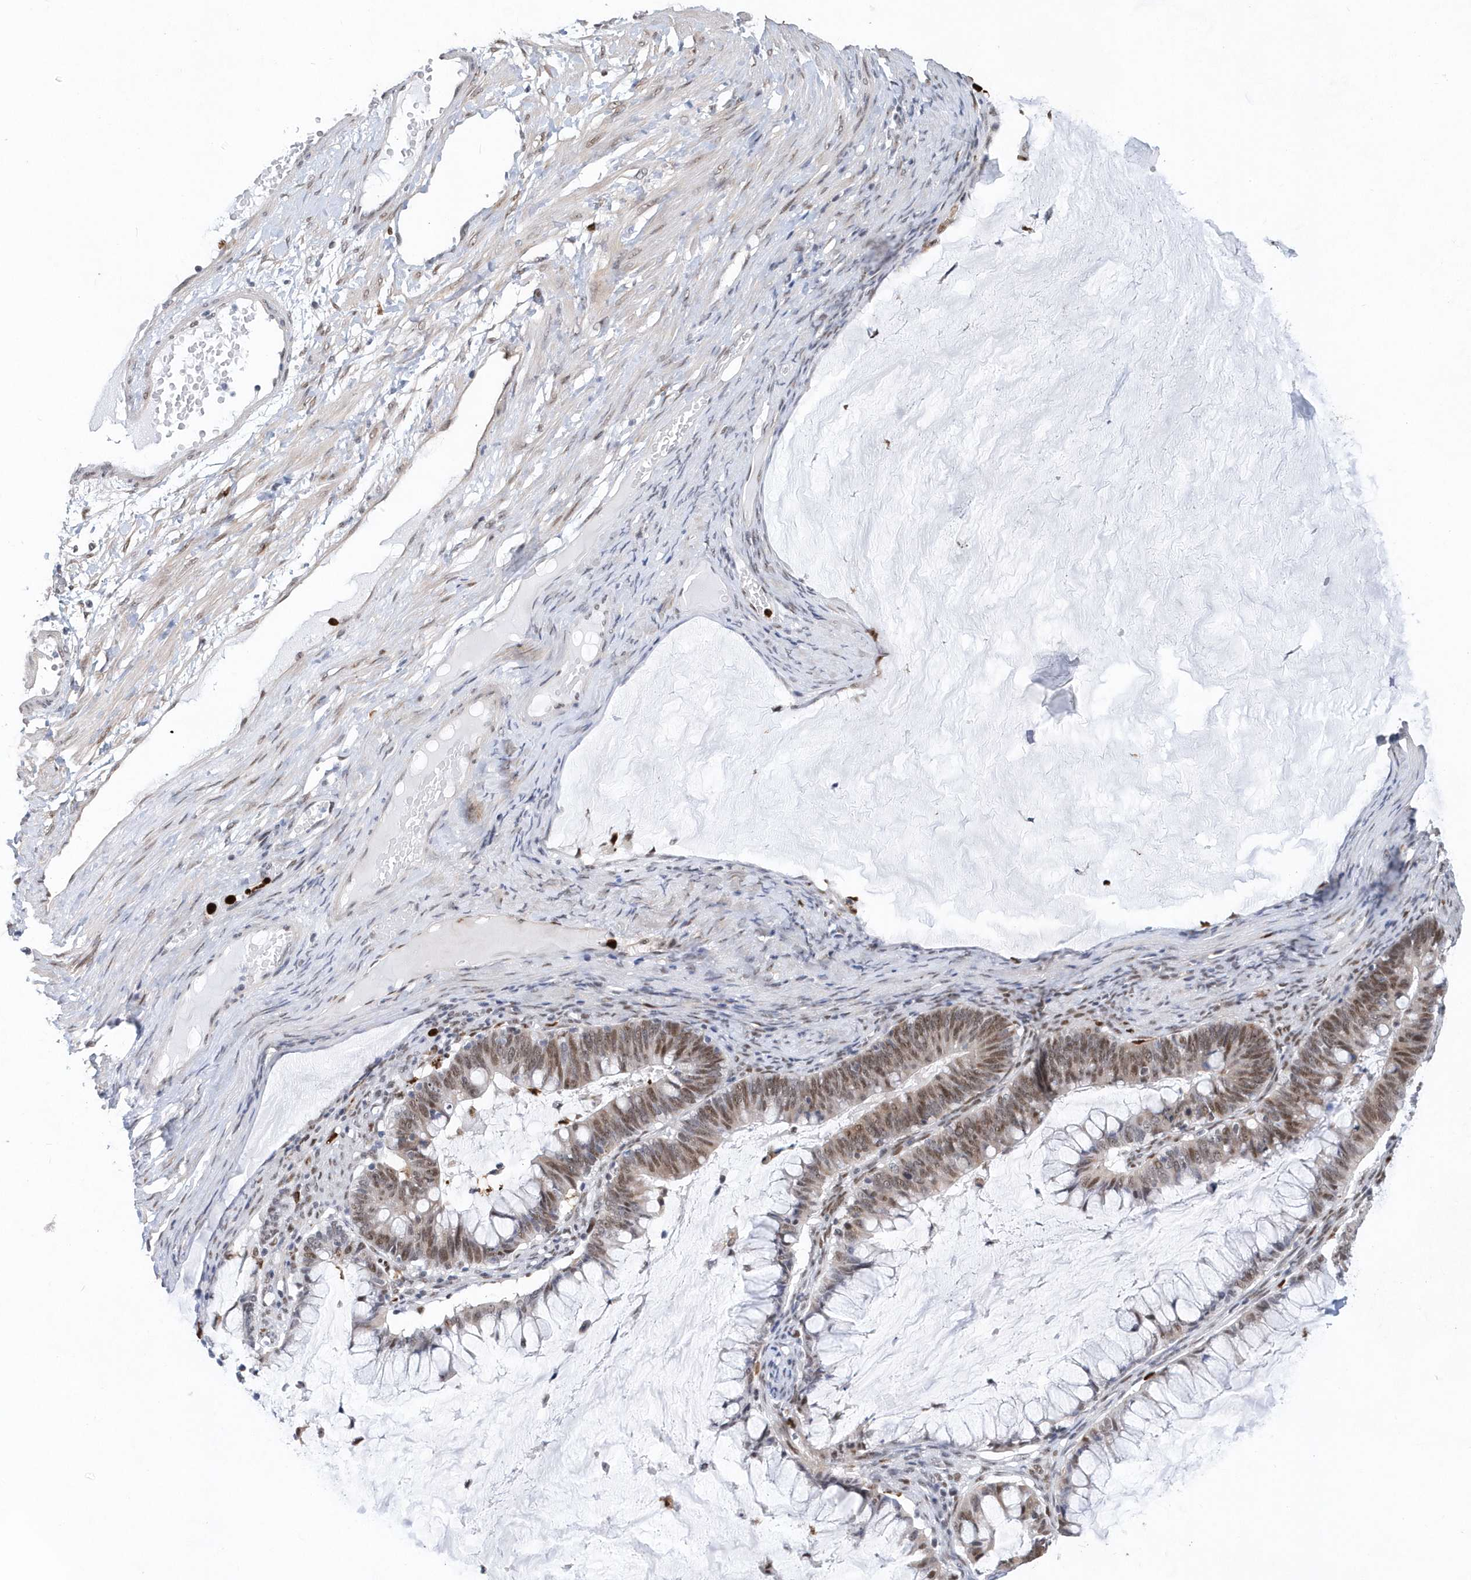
{"staining": {"intensity": "moderate", "quantity": ">75%", "location": "nuclear"}, "tissue": "ovarian cancer", "cell_type": "Tumor cells", "image_type": "cancer", "snomed": [{"axis": "morphology", "description": "Cystadenocarcinoma, mucinous, NOS"}, {"axis": "topography", "description": "Ovary"}], "caption": "High-magnification brightfield microscopy of ovarian mucinous cystadenocarcinoma stained with DAB (brown) and counterstained with hematoxylin (blue). tumor cells exhibit moderate nuclear staining is seen in about>75% of cells.", "gene": "RPP30", "patient": {"sex": "female", "age": 61}}